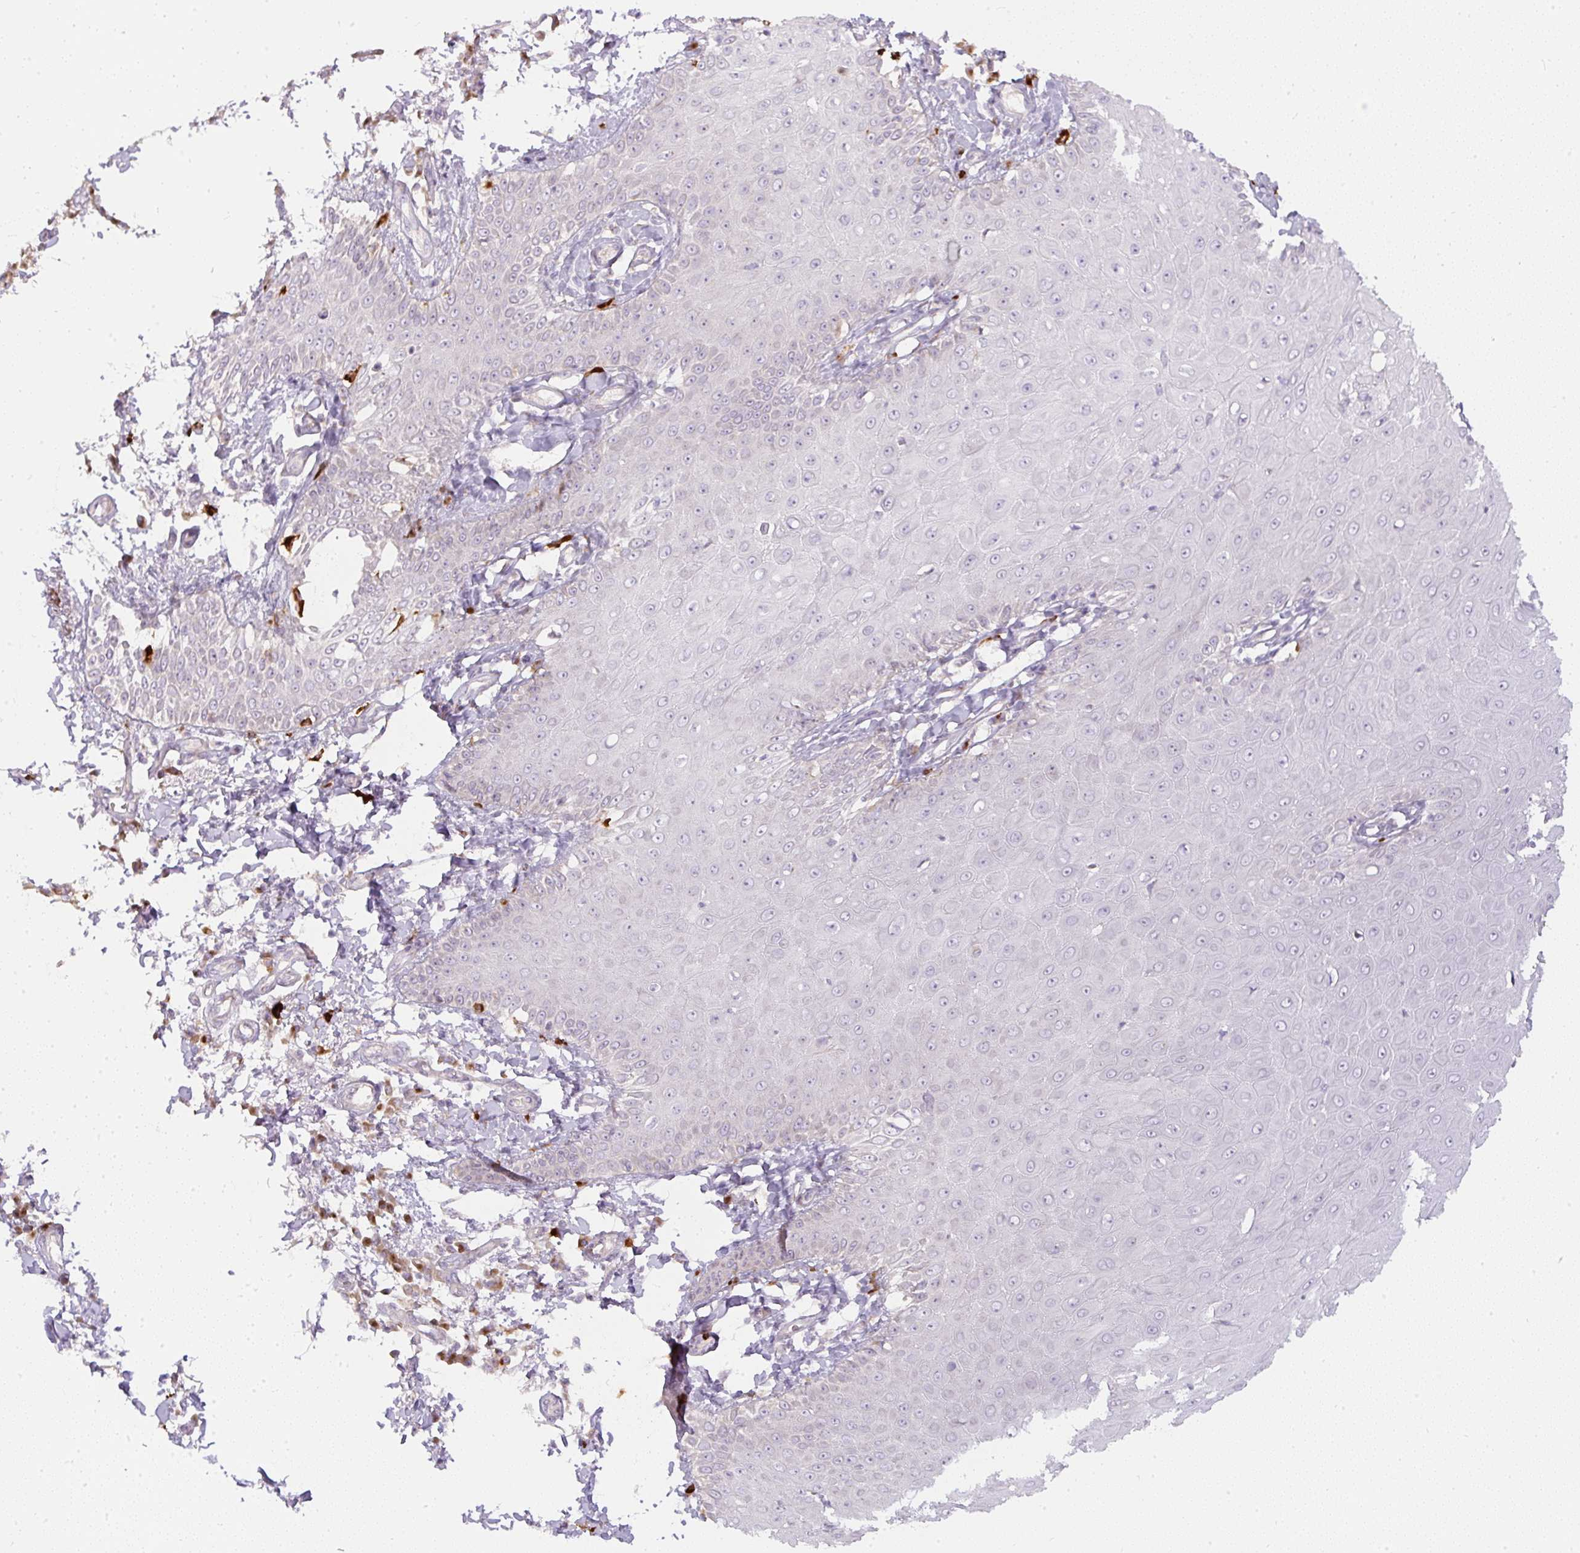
{"staining": {"intensity": "negative", "quantity": "none", "location": "none"}, "tissue": "skin cancer", "cell_type": "Tumor cells", "image_type": "cancer", "snomed": [{"axis": "morphology", "description": "Squamous cell carcinoma, NOS"}, {"axis": "topography", "description": "Skin"}], "caption": "High power microscopy micrograph of an immunohistochemistry micrograph of squamous cell carcinoma (skin), revealing no significant positivity in tumor cells.", "gene": "MLX", "patient": {"sex": "male", "age": 70}}